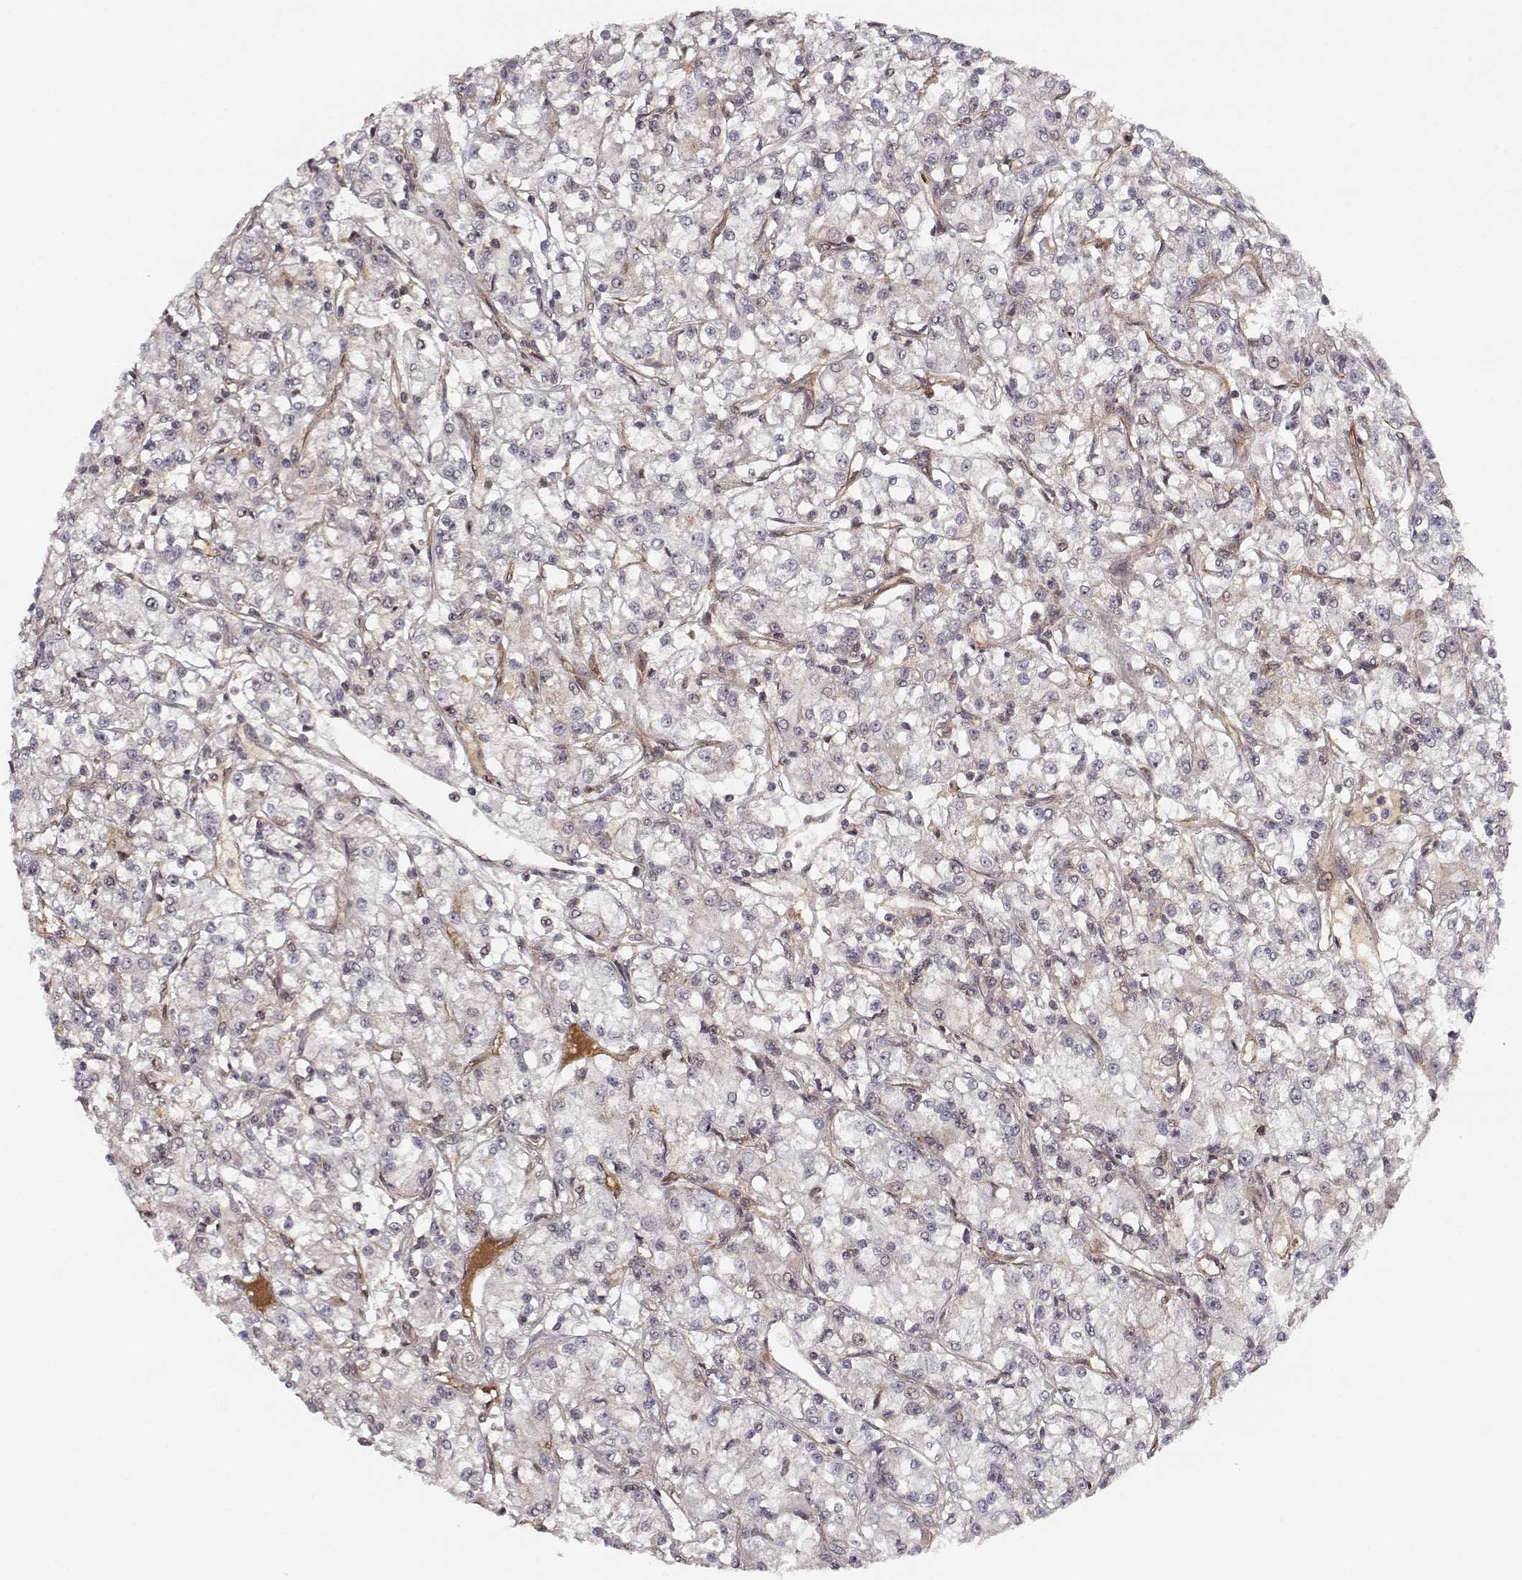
{"staining": {"intensity": "negative", "quantity": "none", "location": "none"}, "tissue": "renal cancer", "cell_type": "Tumor cells", "image_type": "cancer", "snomed": [{"axis": "morphology", "description": "Adenocarcinoma, NOS"}, {"axis": "topography", "description": "Kidney"}], "caption": "Immunohistochemical staining of human renal adenocarcinoma exhibits no significant positivity in tumor cells.", "gene": "CIR1", "patient": {"sex": "female", "age": 59}}